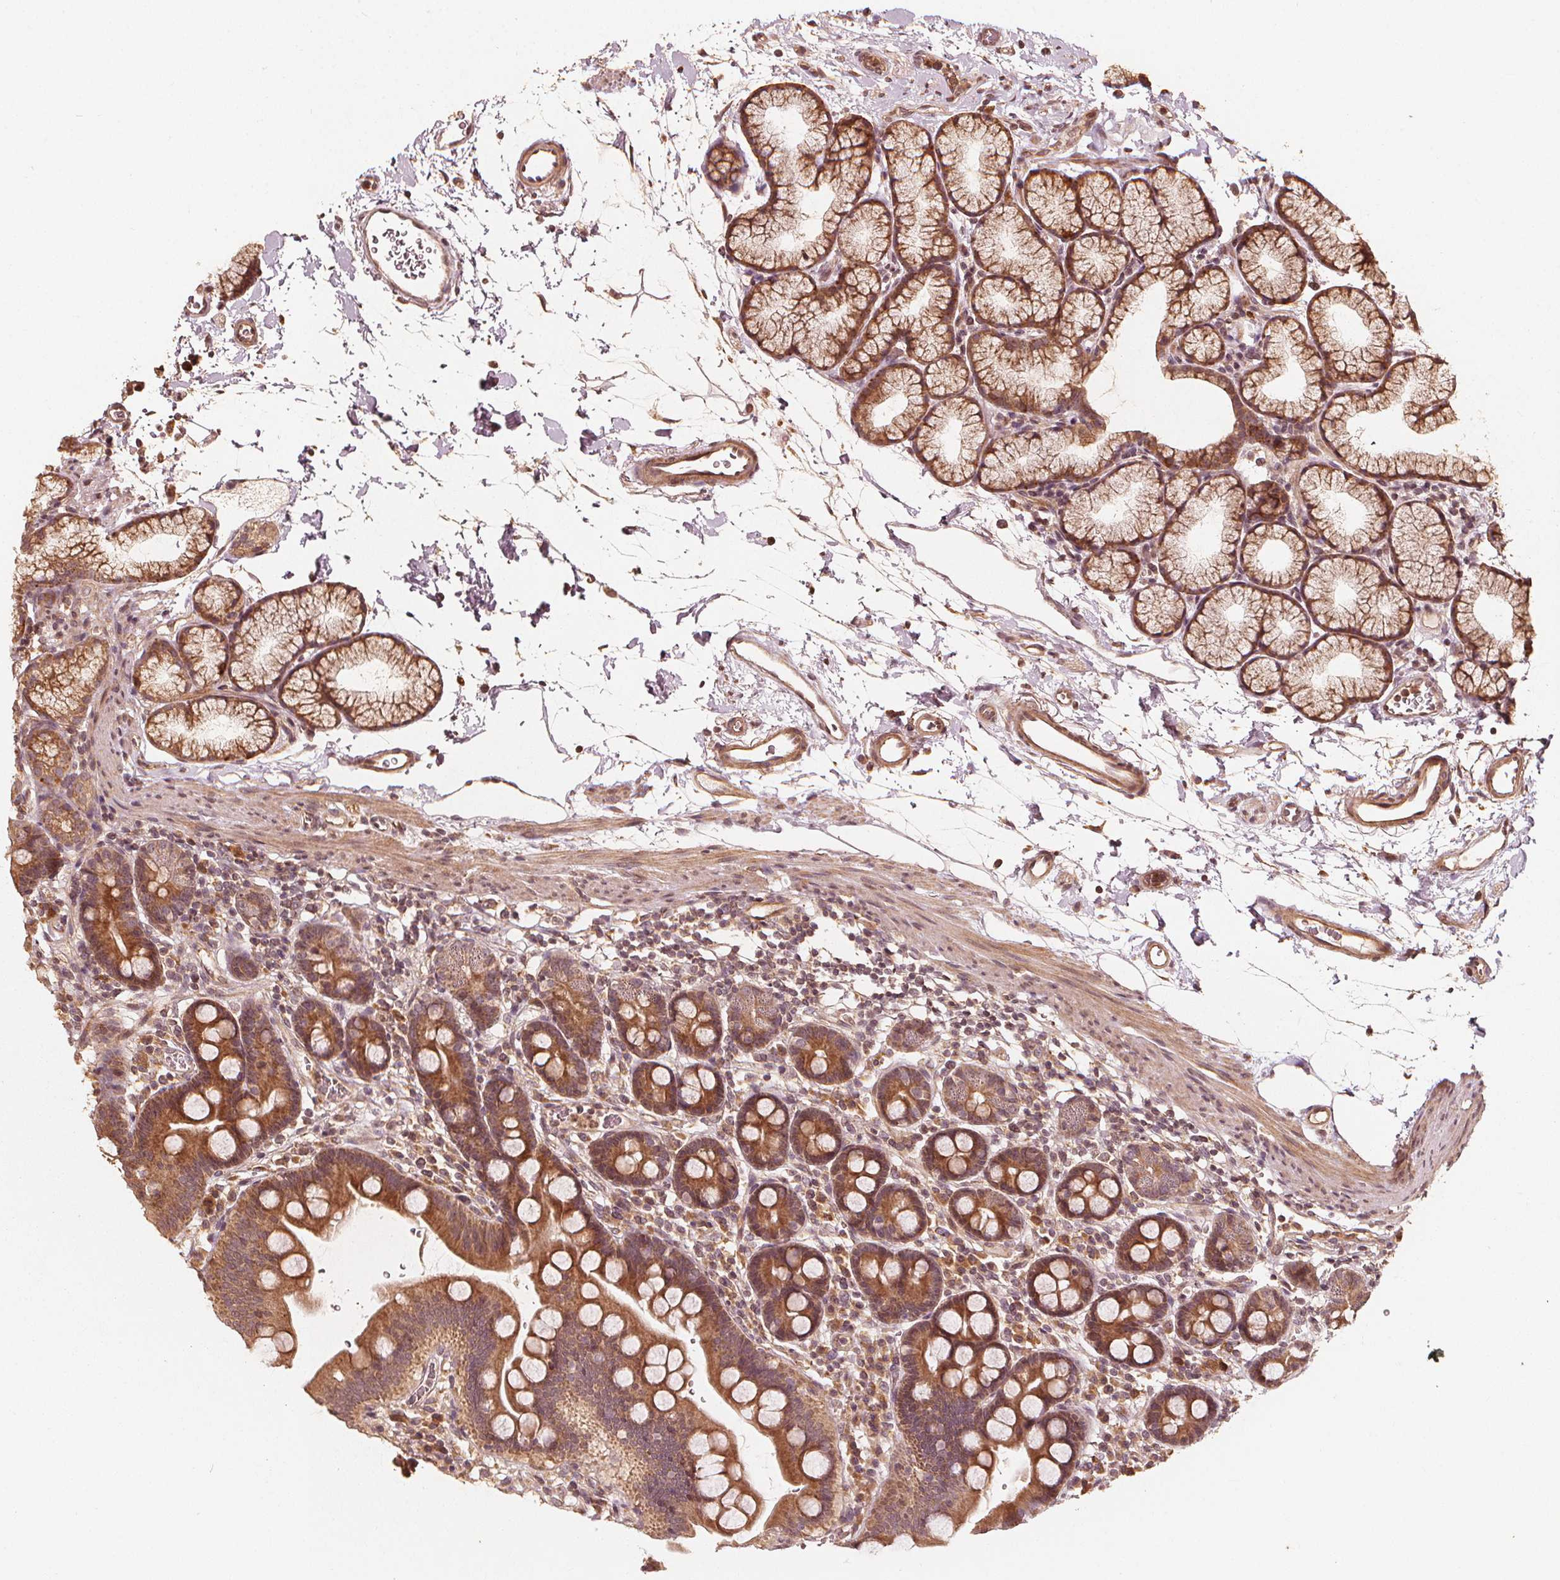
{"staining": {"intensity": "moderate", "quantity": ">75%", "location": "cytoplasmic/membranous,nuclear"}, "tissue": "duodenum", "cell_type": "Glandular cells", "image_type": "normal", "snomed": [{"axis": "morphology", "description": "Normal tissue, NOS"}, {"axis": "topography", "description": "Duodenum"}], "caption": "Moderate cytoplasmic/membranous,nuclear staining is appreciated in about >75% of glandular cells in normal duodenum.", "gene": "NPC1", "patient": {"sex": "male", "age": 59}}